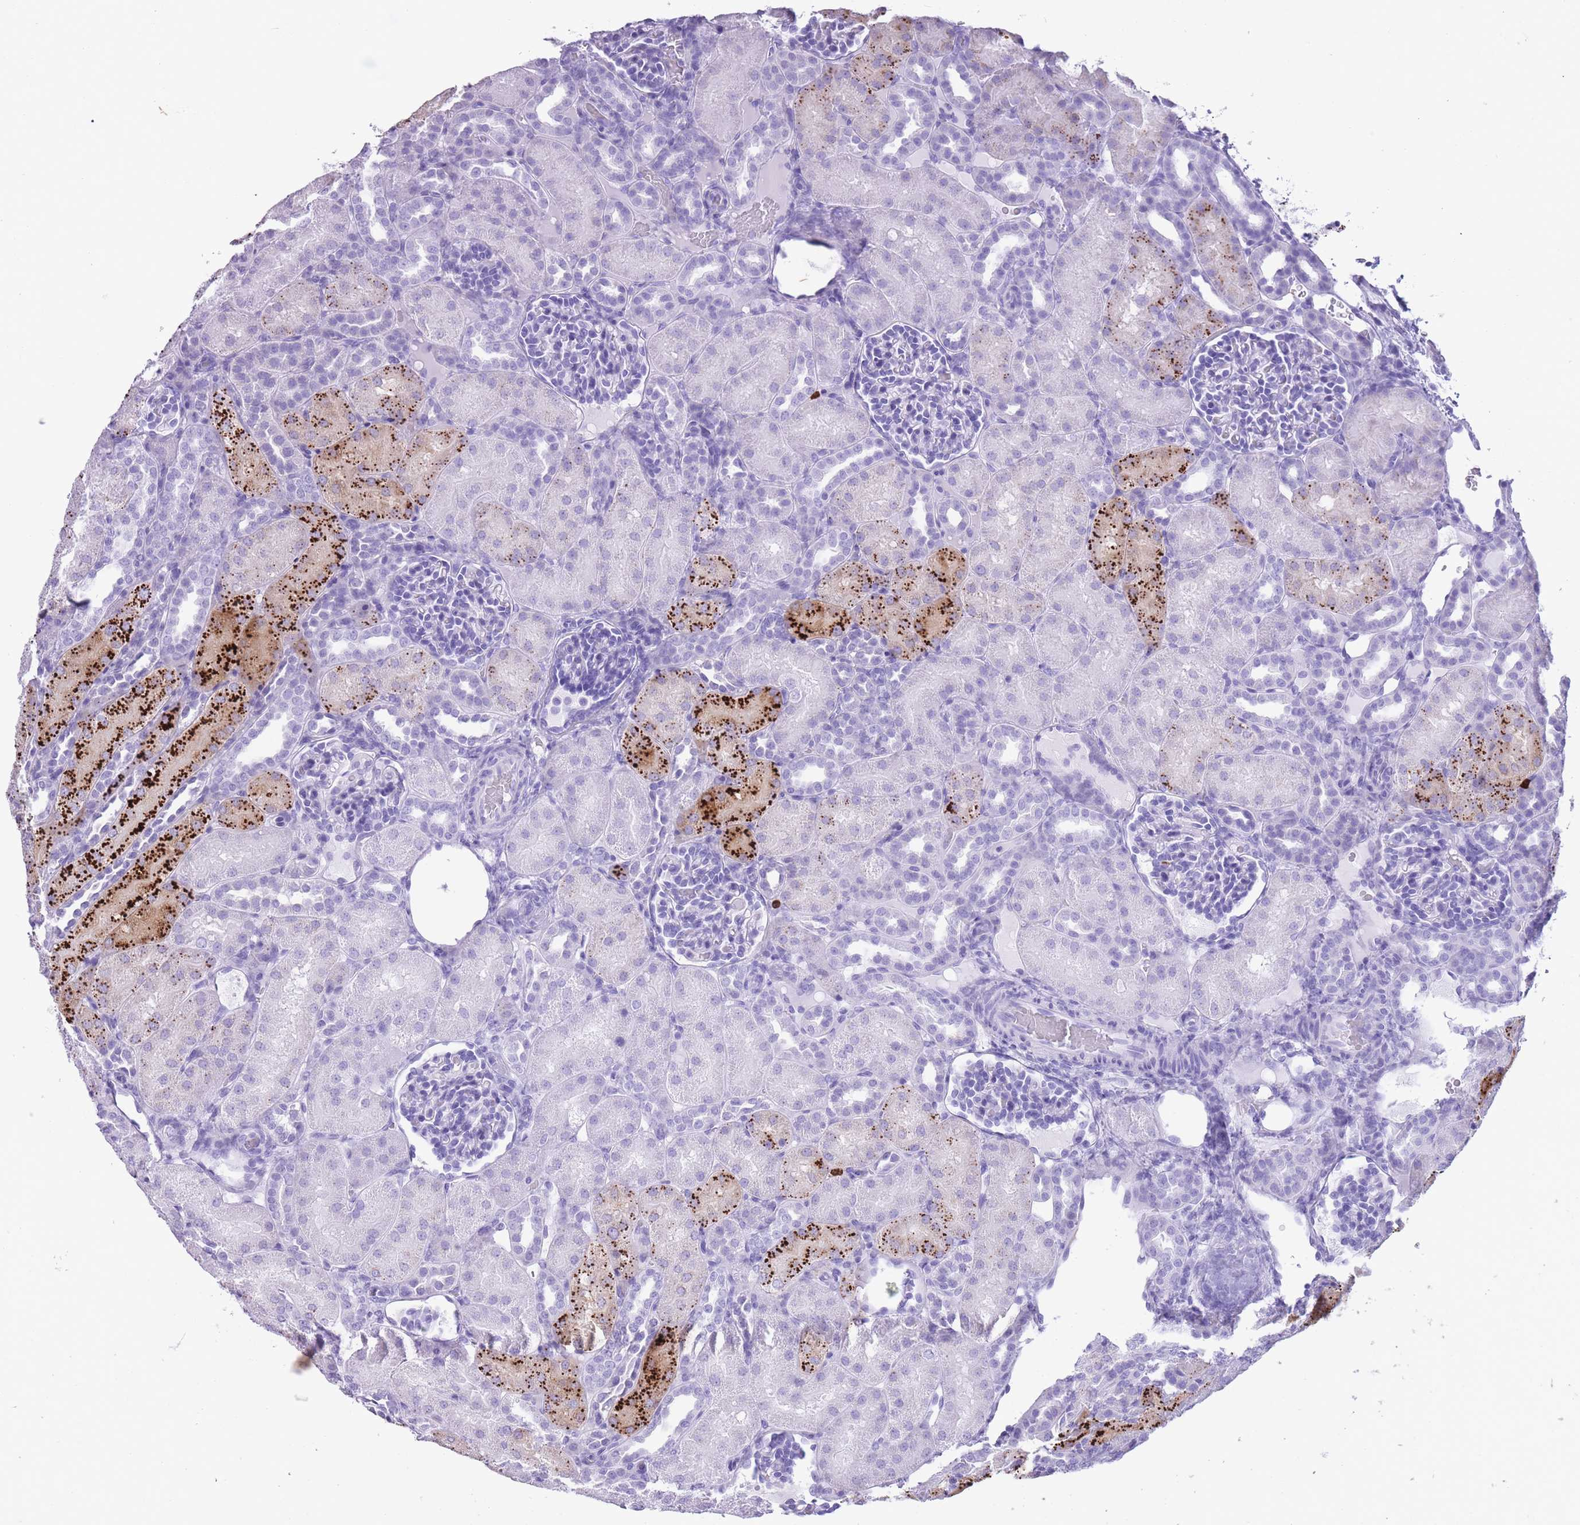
{"staining": {"intensity": "negative", "quantity": "none", "location": "none"}, "tissue": "kidney", "cell_type": "Cells in glomeruli", "image_type": "normal", "snomed": [{"axis": "morphology", "description": "Normal tissue, NOS"}, {"axis": "topography", "description": "Kidney"}], "caption": "Photomicrograph shows no significant protein expression in cells in glomeruli of unremarkable kidney.", "gene": "OR4F16", "patient": {"sex": "male", "age": 1}}